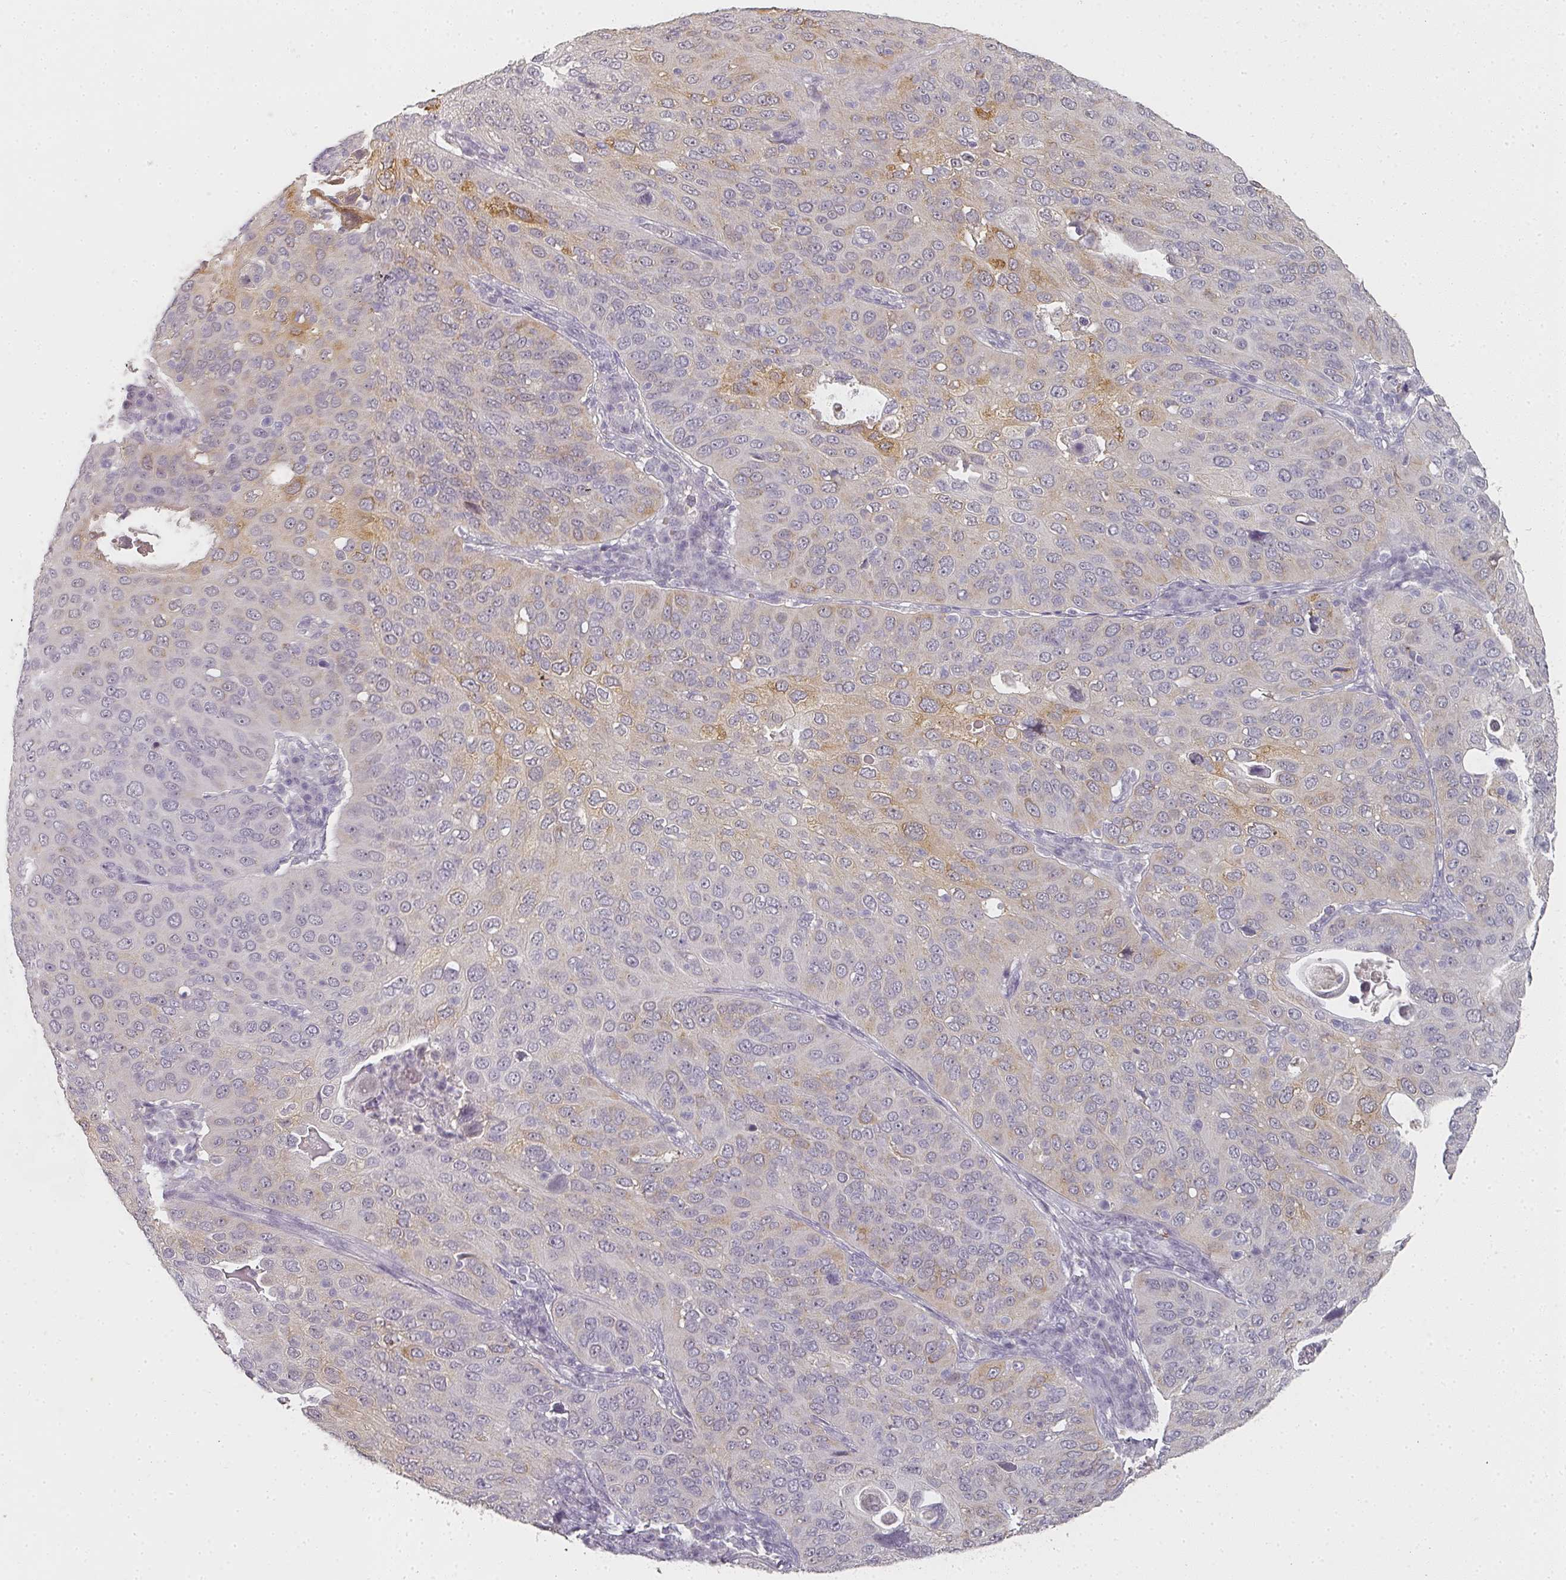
{"staining": {"intensity": "moderate", "quantity": "<25%", "location": "cytoplasmic/membranous"}, "tissue": "cervical cancer", "cell_type": "Tumor cells", "image_type": "cancer", "snomed": [{"axis": "morphology", "description": "Squamous cell carcinoma, NOS"}, {"axis": "topography", "description": "Cervix"}], "caption": "There is low levels of moderate cytoplasmic/membranous expression in tumor cells of cervical cancer (squamous cell carcinoma), as demonstrated by immunohistochemical staining (brown color).", "gene": "SHISA2", "patient": {"sex": "female", "age": 36}}